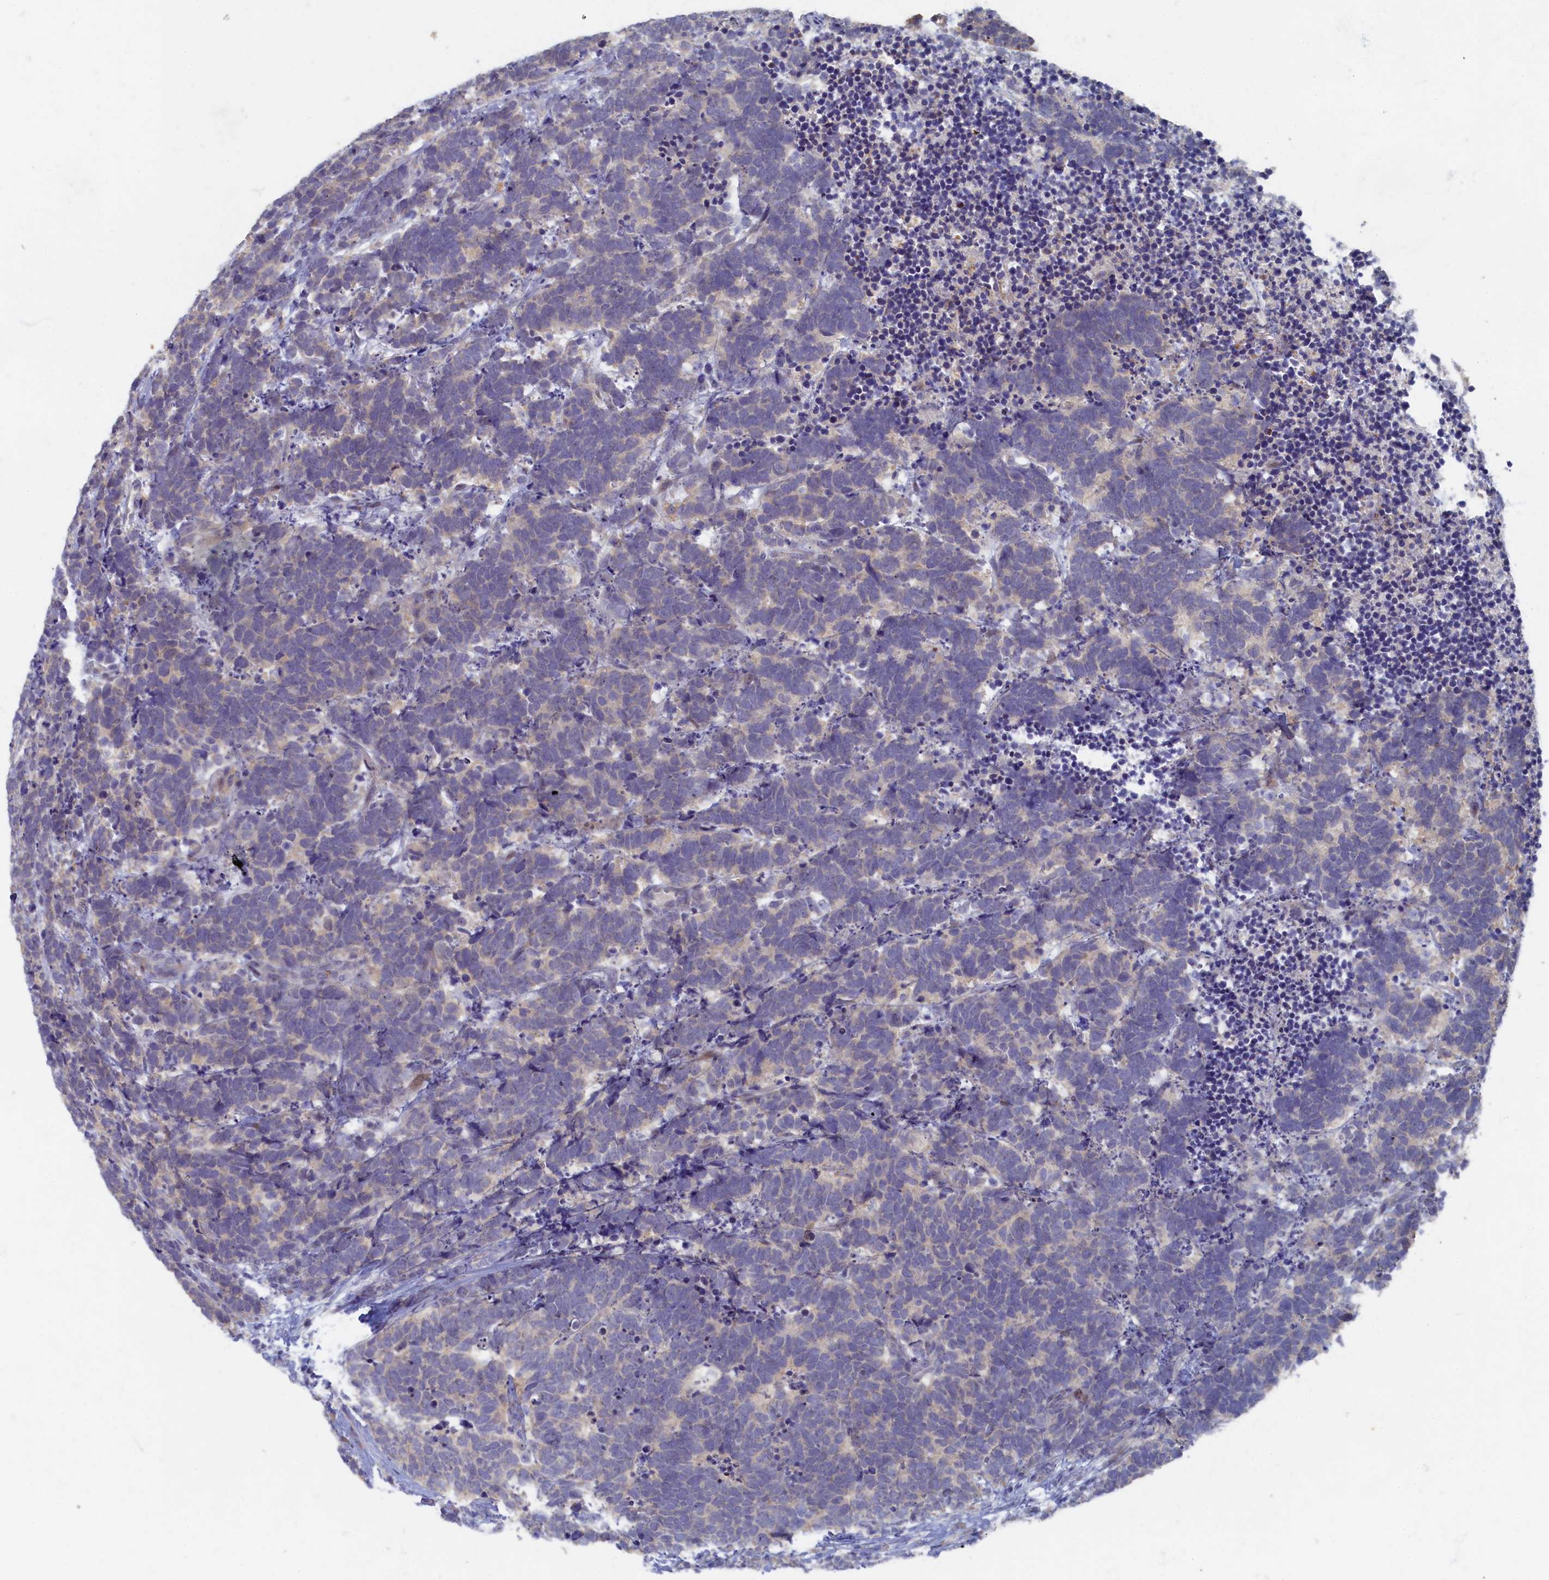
{"staining": {"intensity": "negative", "quantity": "none", "location": "none"}, "tissue": "carcinoid", "cell_type": "Tumor cells", "image_type": "cancer", "snomed": [{"axis": "morphology", "description": "Carcinoma, NOS"}, {"axis": "morphology", "description": "Carcinoid, malignant, NOS"}, {"axis": "topography", "description": "Urinary bladder"}], "caption": "High magnification brightfield microscopy of malignant carcinoid stained with DAB (brown) and counterstained with hematoxylin (blue): tumor cells show no significant staining. Brightfield microscopy of immunohistochemistry (IHC) stained with DAB (brown) and hematoxylin (blue), captured at high magnification.", "gene": "HUNK", "patient": {"sex": "male", "age": 57}}